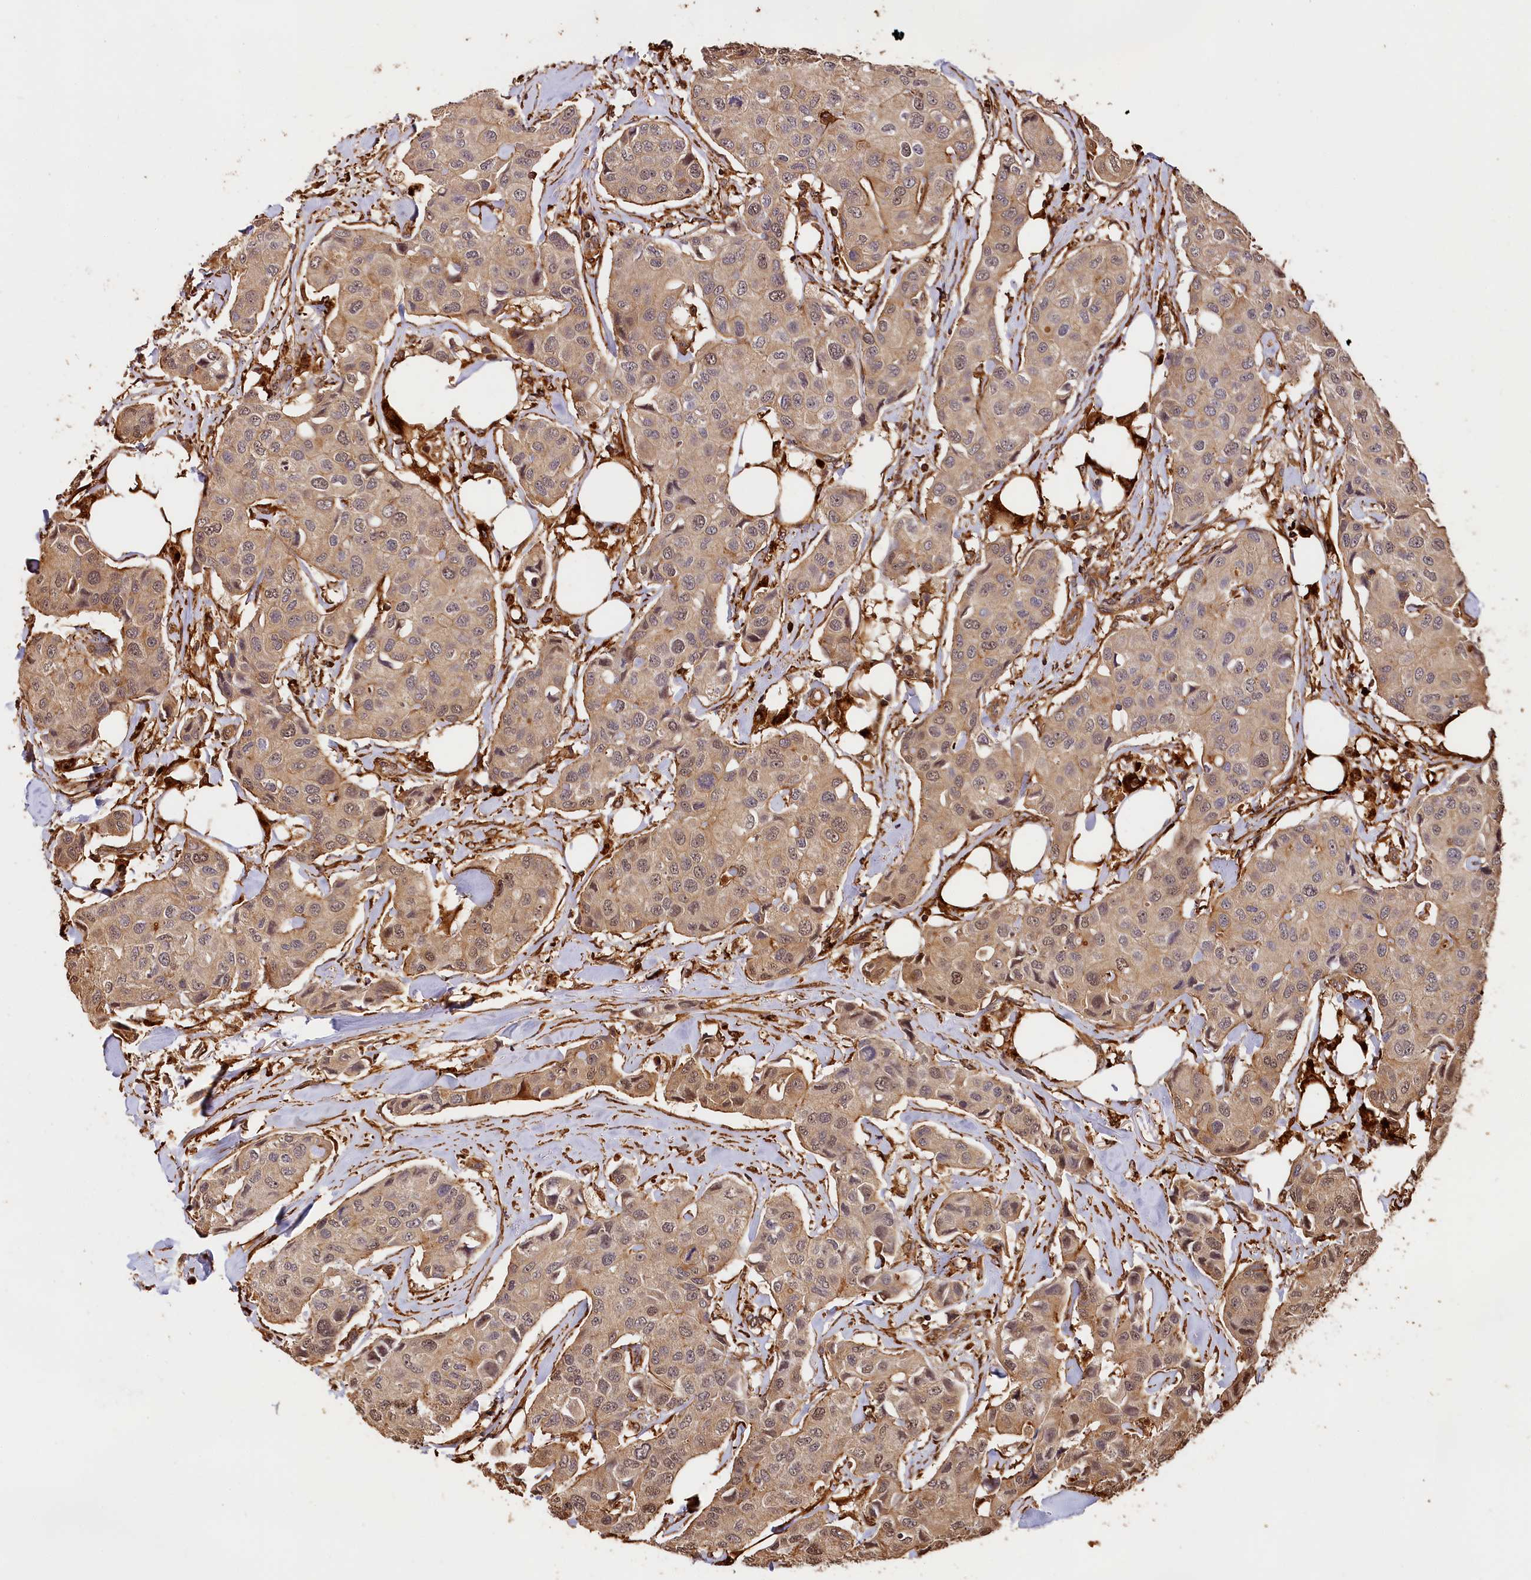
{"staining": {"intensity": "weak", "quantity": ">75%", "location": "cytoplasmic/membranous,nuclear"}, "tissue": "breast cancer", "cell_type": "Tumor cells", "image_type": "cancer", "snomed": [{"axis": "morphology", "description": "Duct carcinoma"}, {"axis": "topography", "description": "Breast"}], "caption": "Immunohistochemical staining of breast cancer (invasive ductal carcinoma) reveals low levels of weak cytoplasmic/membranous and nuclear staining in approximately >75% of tumor cells. Immunohistochemistry (ihc) stains the protein in brown and the nuclei are stained blue.", "gene": "MMP15", "patient": {"sex": "female", "age": 80}}